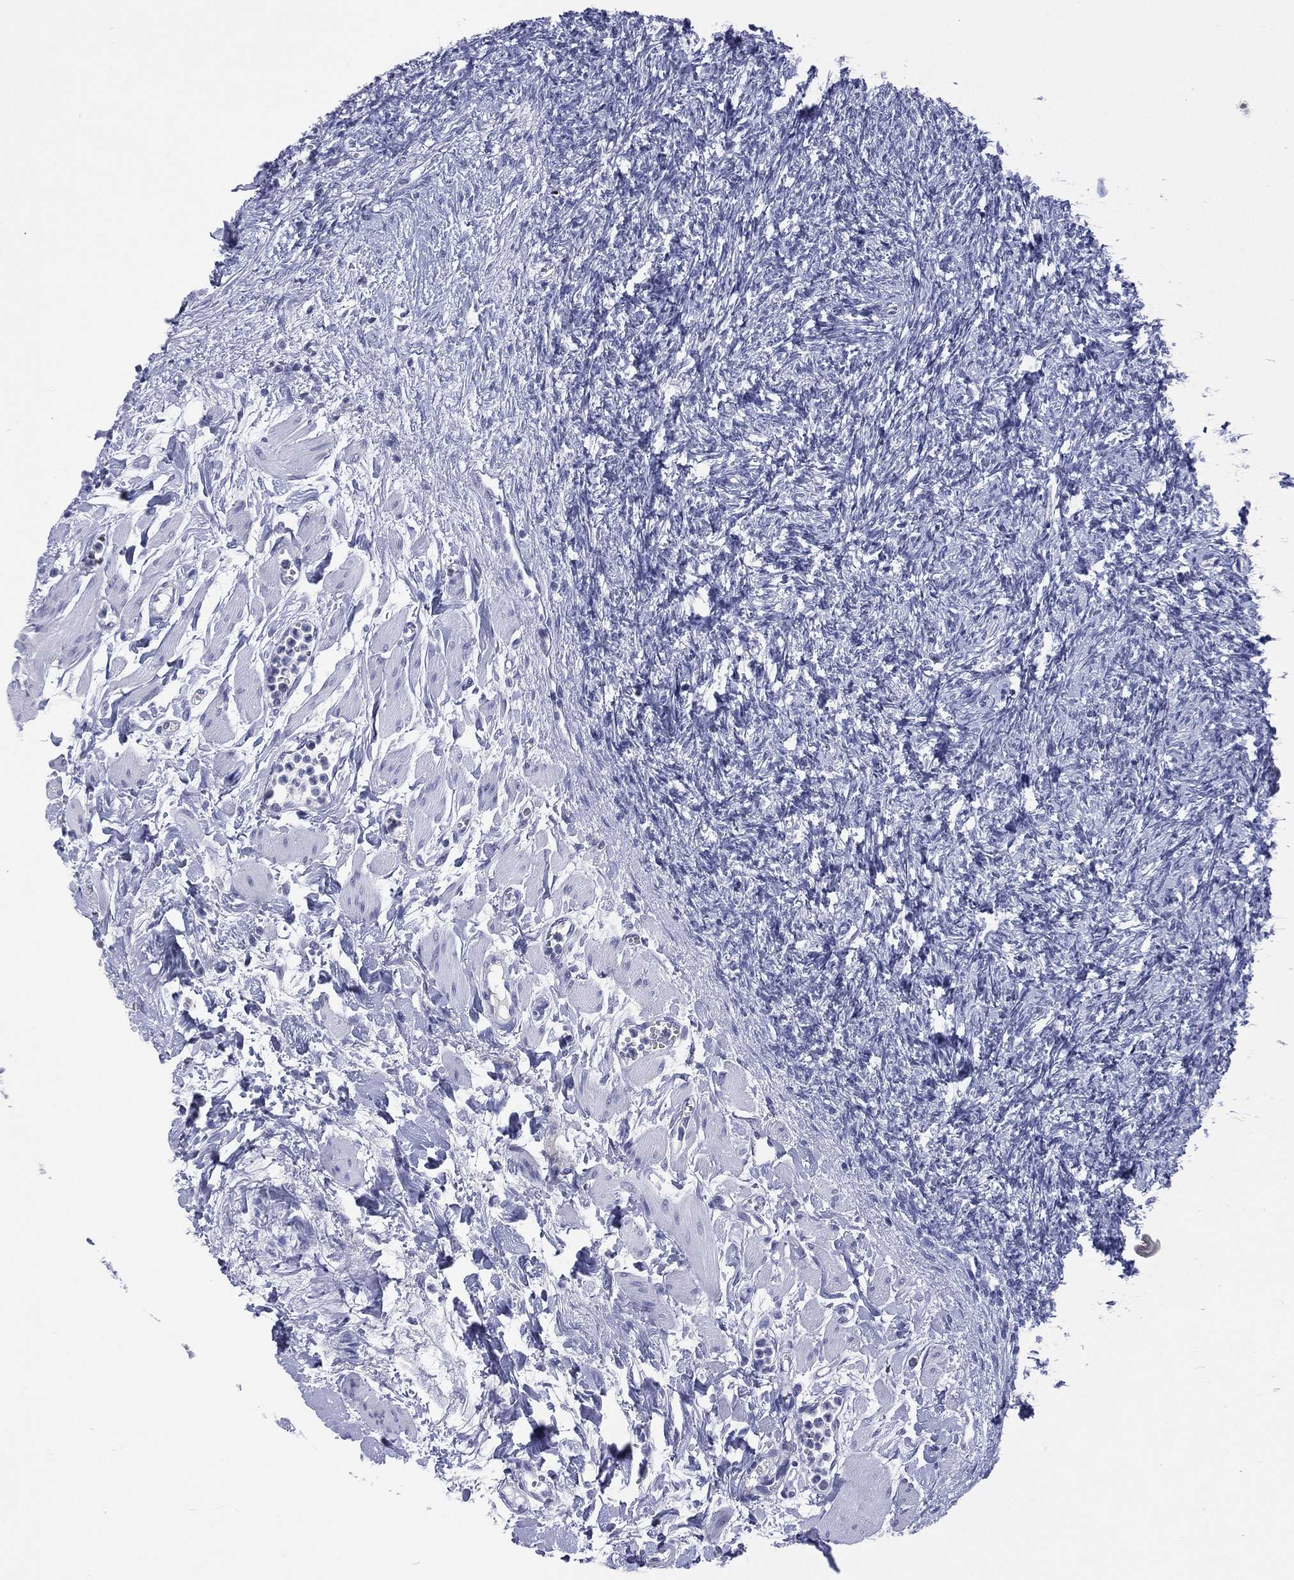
{"staining": {"intensity": "negative", "quantity": "none", "location": "none"}, "tissue": "ovary", "cell_type": "Follicle cells", "image_type": "normal", "snomed": [{"axis": "morphology", "description": "Normal tissue, NOS"}, {"axis": "topography", "description": "Fallopian tube"}, {"axis": "topography", "description": "Ovary"}], "caption": "Immunohistochemical staining of unremarkable human ovary reveals no significant staining in follicle cells.", "gene": "SSX1", "patient": {"sex": "female", "age": 33}}